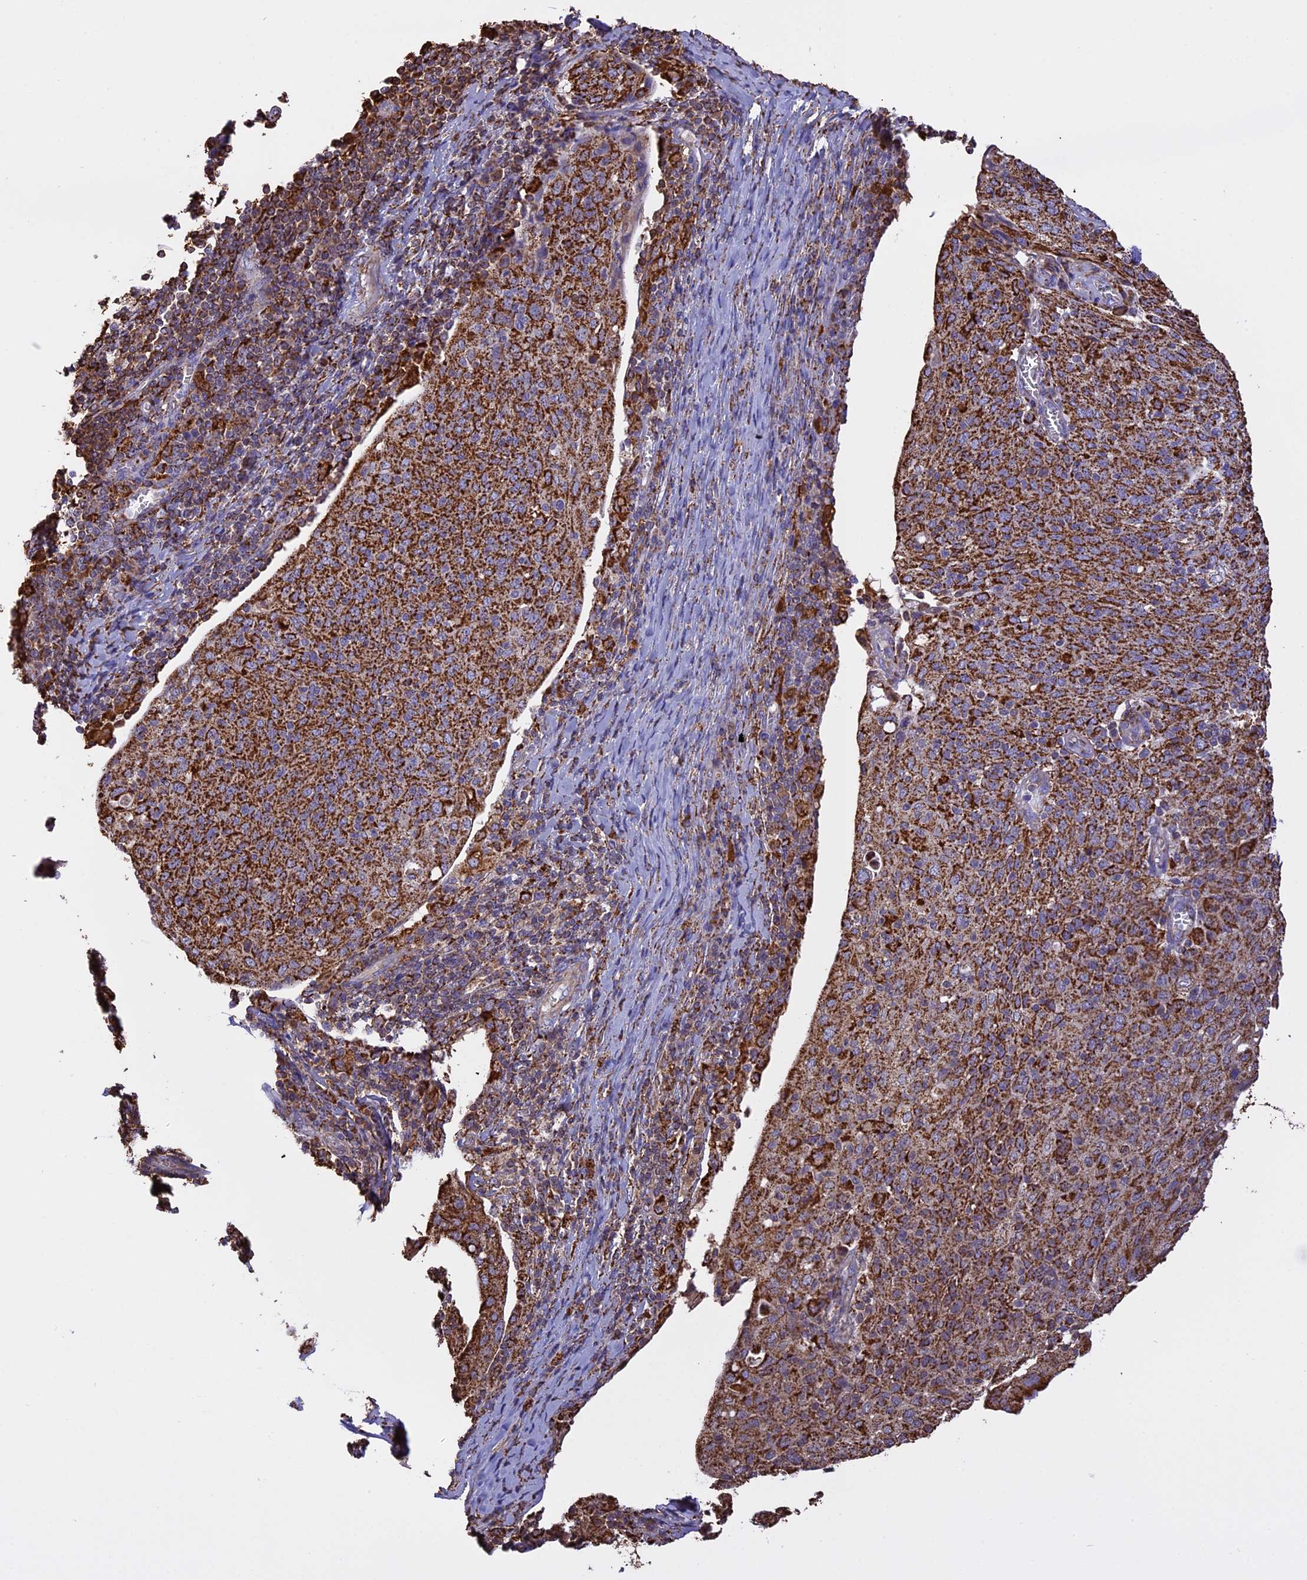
{"staining": {"intensity": "moderate", "quantity": ">75%", "location": "cytoplasmic/membranous"}, "tissue": "cervical cancer", "cell_type": "Tumor cells", "image_type": "cancer", "snomed": [{"axis": "morphology", "description": "Squamous cell carcinoma, NOS"}, {"axis": "topography", "description": "Cervix"}], "caption": "Immunohistochemistry (IHC) micrograph of cervical cancer stained for a protein (brown), which displays medium levels of moderate cytoplasmic/membranous expression in about >75% of tumor cells.", "gene": "KCNG1", "patient": {"sex": "female", "age": 52}}